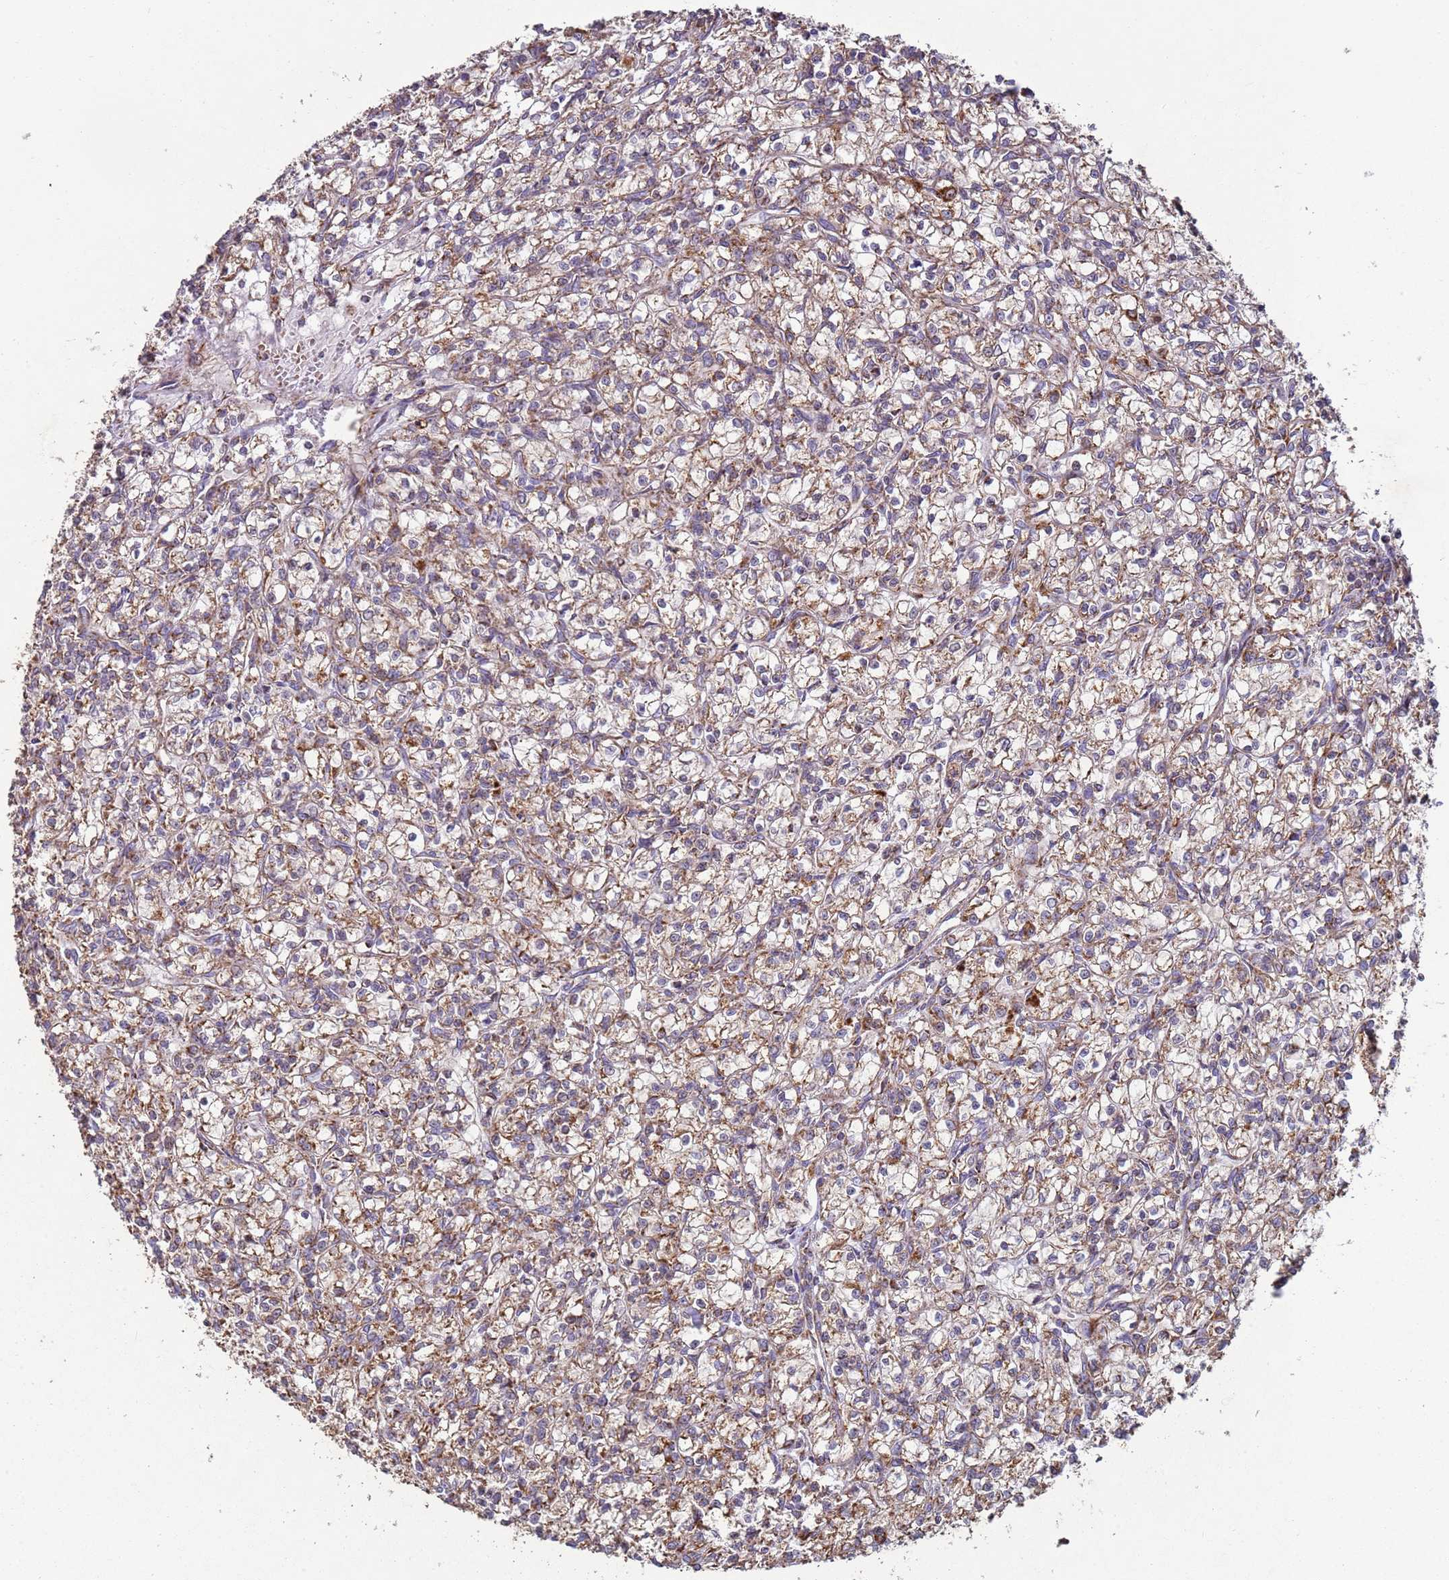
{"staining": {"intensity": "moderate", "quantity": ">75%", "location": "cytoplasmic/membranous"}, "tissue": "renal cancer", "cell_type": "Tumor cells", "image_type": "cancer", "snomed": [{"axis": "morphology", "description": "Adenocarcinoma, NOS"}, {"axis": "topography", "description": "Kidney"}], "caption": "The photomicrograph shows a brown stain indicating the presence of a protein in the cytoplasmic/membranous of tumor cells in renal cancer.", "gene": "FBXO33", "patient": {"sex": "female", "age": 59}}